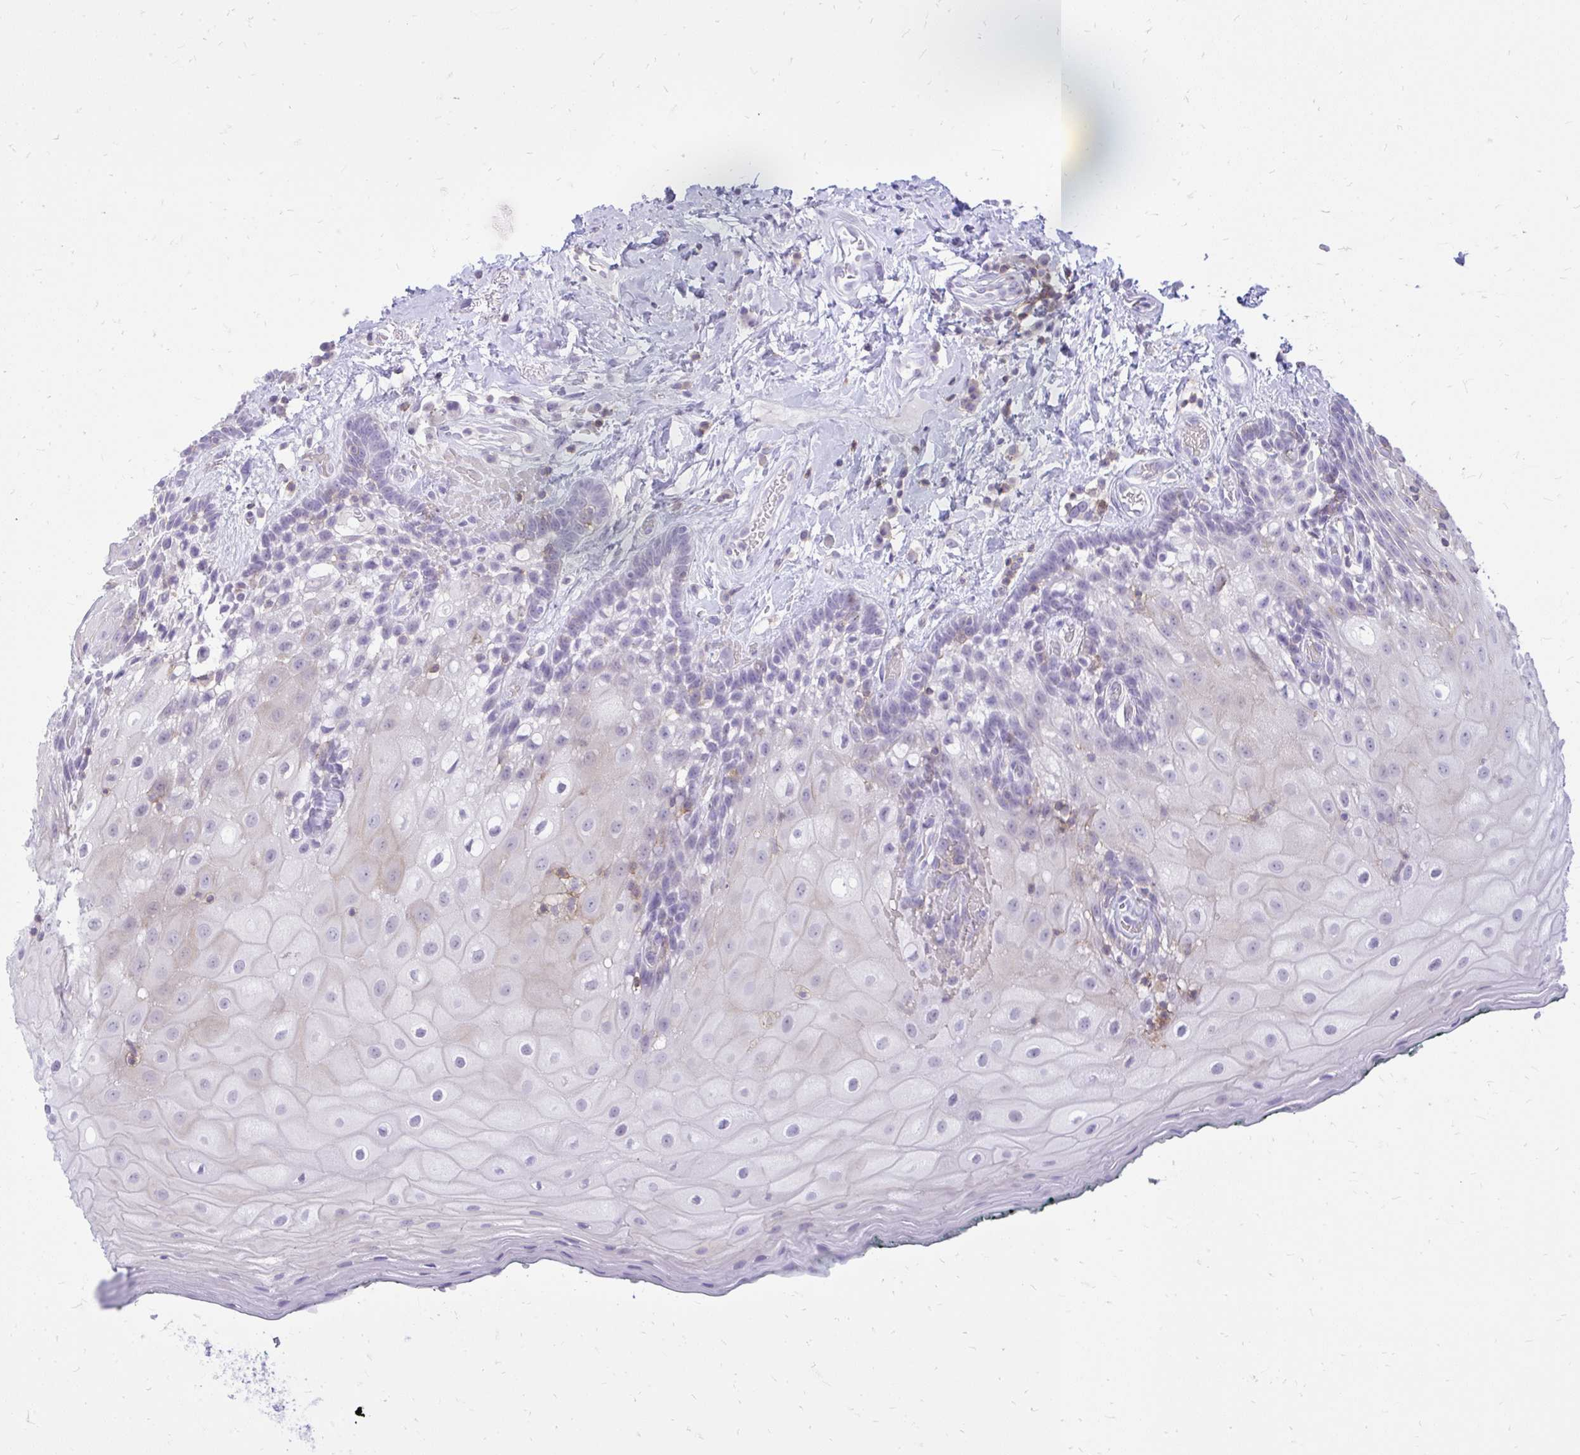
{"staining": {"intensity": "negative", "quantity": "none", "location": "none"}, "tissue": "oral mucosa", "cell_type": "Squamous epithelial cells", "image_type": "normal", "snomed": [{"axis": "morphology", "description": "Normal tissue, NOS"}, {"axis": "morphology", "description": "Squamous cell carcinoma, NOS"}, {"axis": "topography", "description": "Oral tissue"}, {"axis": "topography", "description": "Head-Neck"}], "caption": "High magnification brightfield microscopy of normal oral mucosa stained with DAB (3,3'-diaminobenzidine) (brown) and counterstained with hematoxylin (blue): squamous epithelial cells show no significant staining.", "gene": "GPRIN3", "patient": {"sex": "male", "age": 64}}